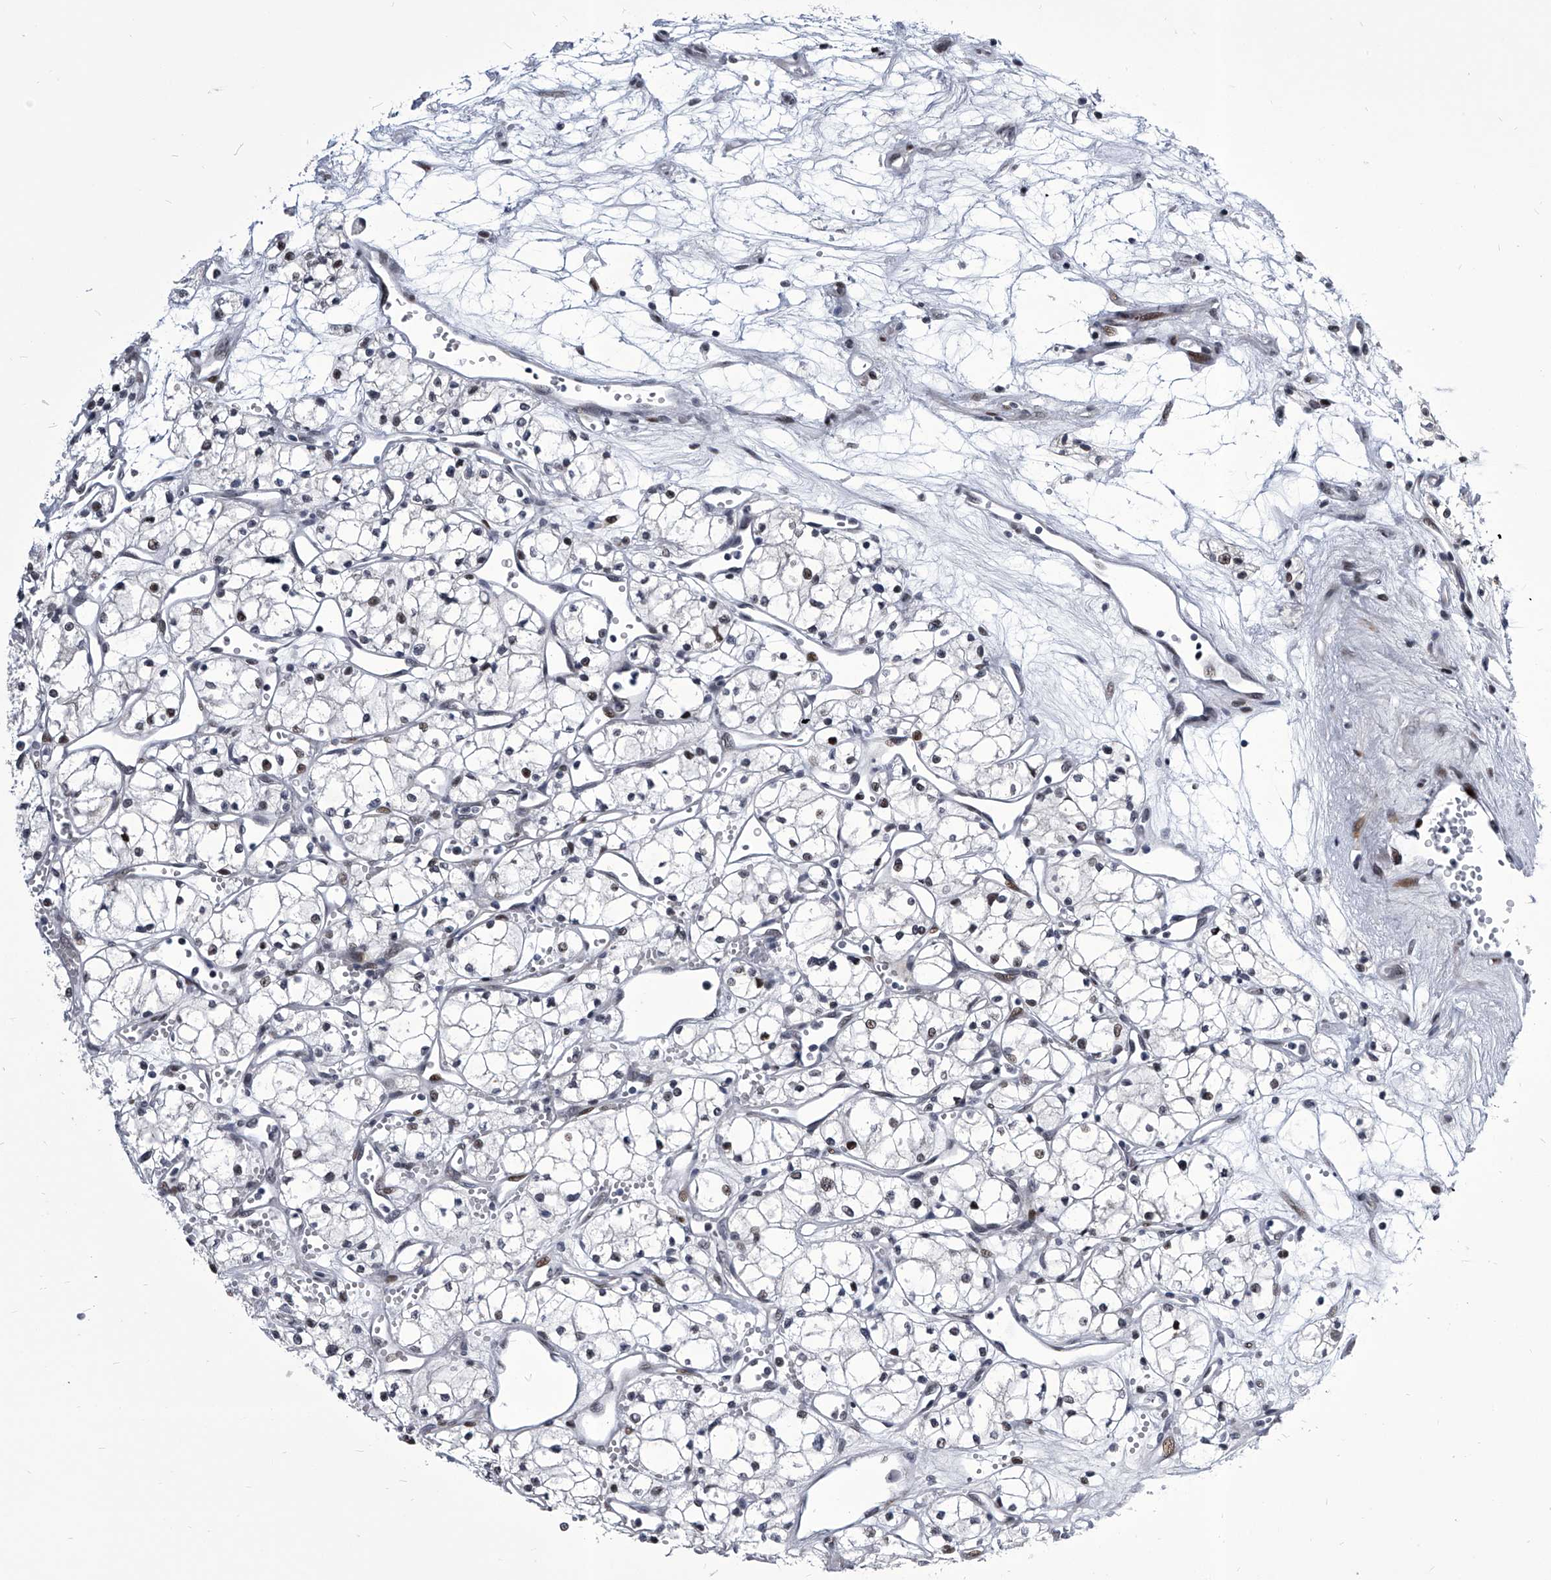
{"staining": {"intensity": "weak", "quantity": "<25%", "location": "nuclear"}, "tissue": "renal cancer", "cell_type": "Tumor cells", "image_type": "cancer", "snomed": [{"axis": "morphology", "description": "Adenocarcinoma, NOS"}, {"axis": "topography", "description": "Kidney"}], "caption": "IHC photomicrograph of human adenocarcinoma (renal) stained for a protein (brown), which demonstrates no expression in tumor cells. (Stains: DAB (3,3'-diaminobenzidine) immunohistochemistry (IHC) with hematoxylin counter stain, Microscopy: brightfield microscopy at high magnification).", "gene": "CMTR1", "patient": {"sex": "male", "age": 59}}